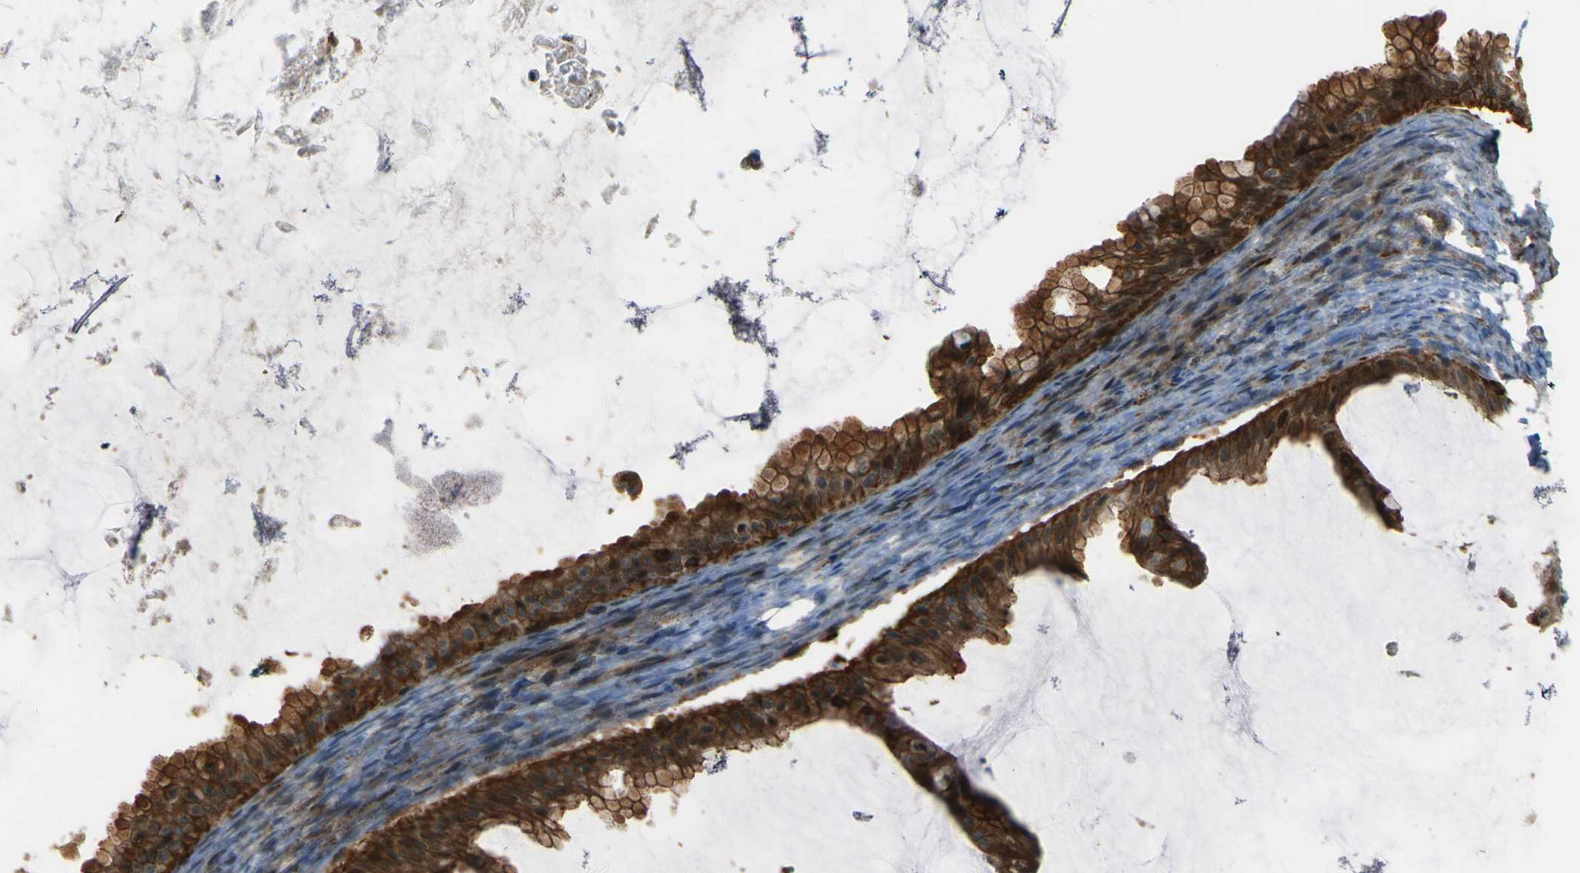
{"staining": {"intensity": "strong", "quantity": ">75%", "location": "cytoplasmic/membranous"}, "tissue": "ovarian cancer", "cell_type": "Tumor cells", "image_type": "cancer", "snomed": [{"axis": "morphology", "description": "Cystadenocarcinoma, mucinous, NOS"}, {"axis": "topography", "description": "Ovary"}], "caption": "Ovarian cancer (mucinous cystadenocarcinoma) was stained to show a protein in brown. There is high levels of strong cytoplasmic/membranous staining in about >75% of tumor cells.", "gene": "PCDHB5", "patient": {"sex": "female", "age": 61}}